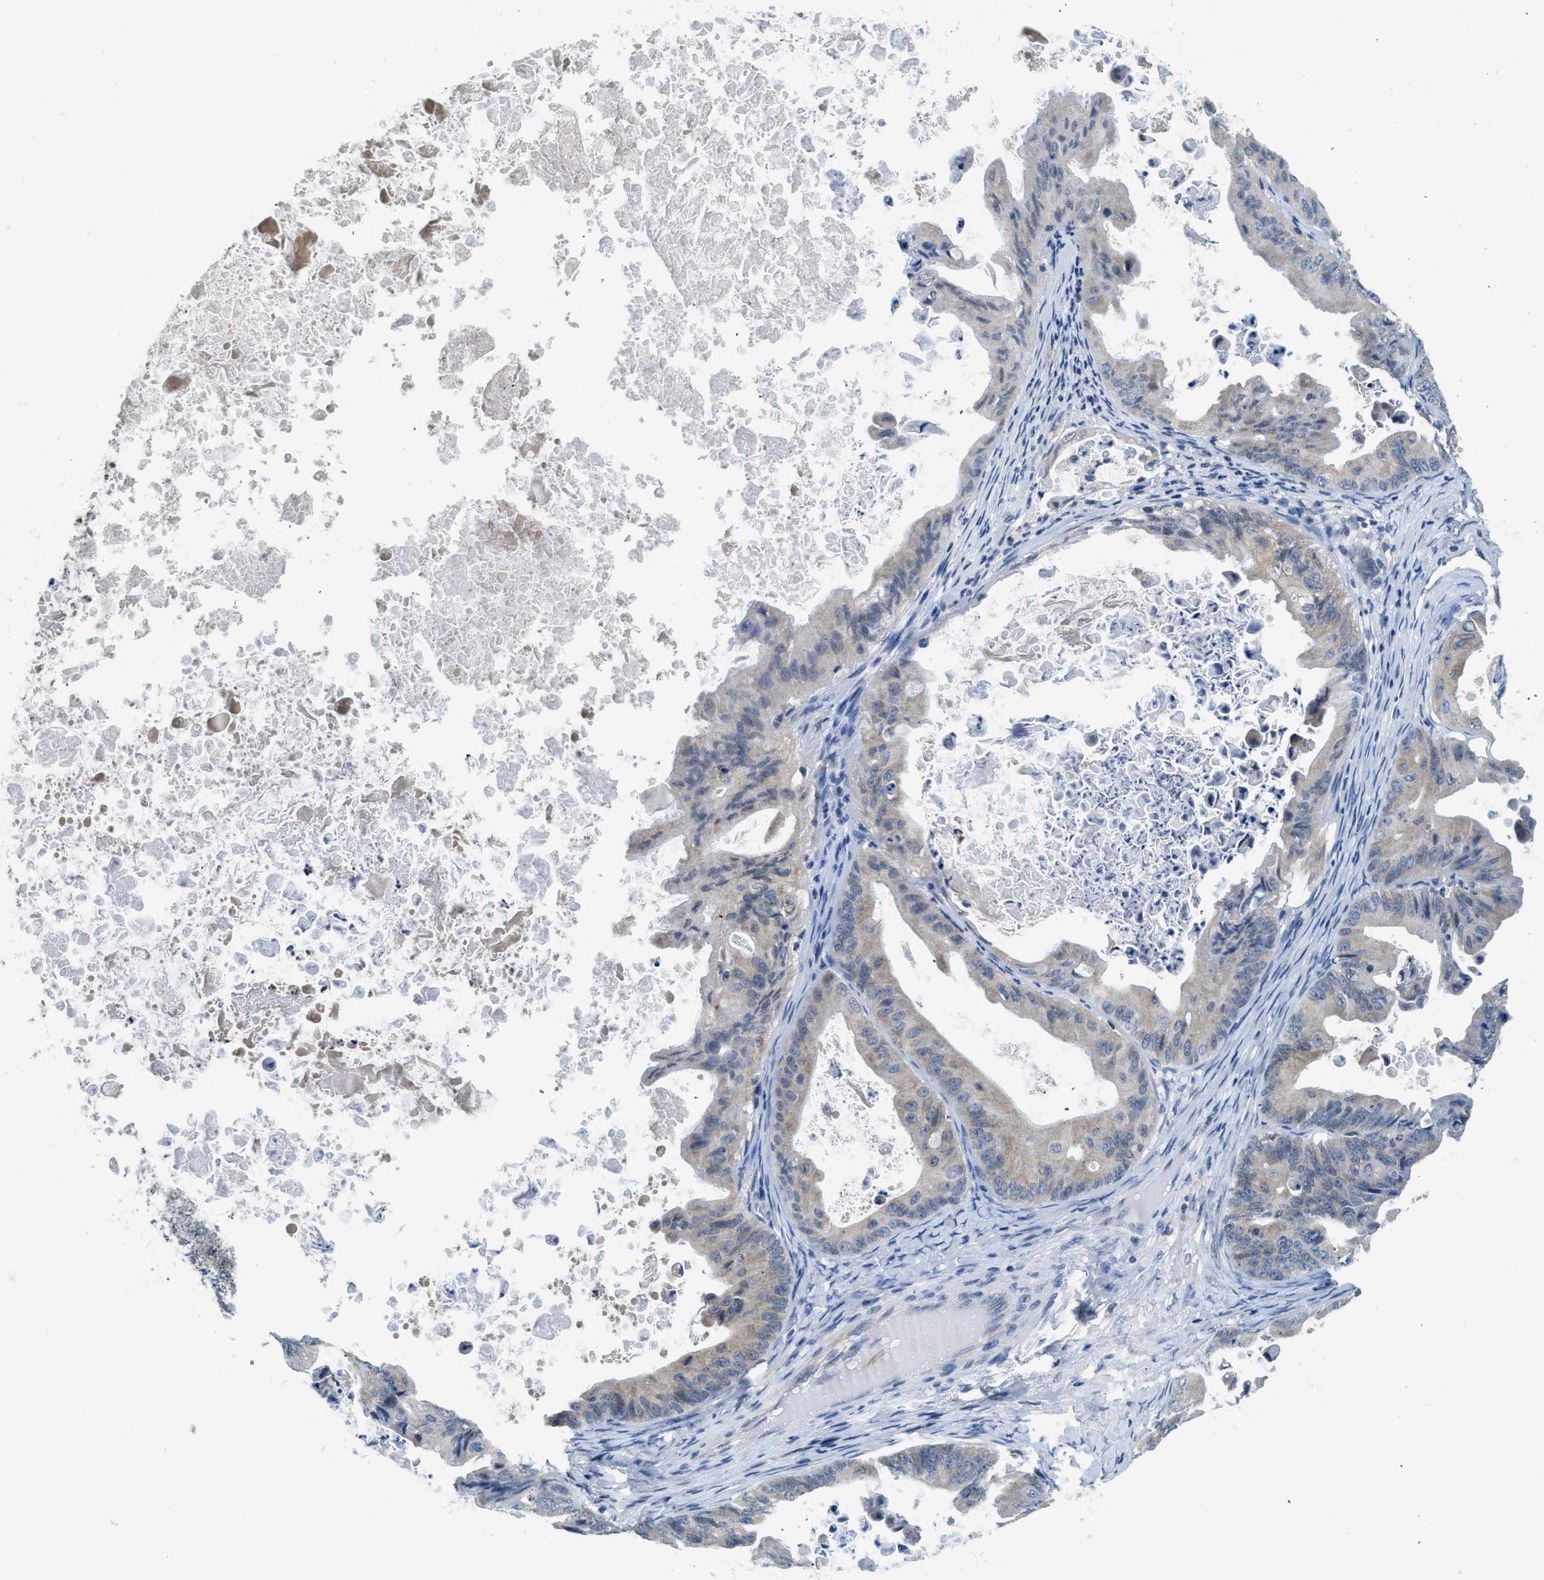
{"staining": {"intensity": "weak", "quantity": ">75%", "location": "cytoplasmic/membranous"}, "tissue": "ovarian cancer", "cell_type": "Tumor cells", "image_type": "cancer", "snomed": [{"axis": "morphology", "description": "Cystadenocarcinoma, mucinous, NOS"}, {"axis": "topography", "description": "Ovary"}], "caption": "A high-resolution image shows IHC staining of ovarian cancer (mucinous cystadenocarcinoma), which shows weak cytoplasmic/membranous expression in approximately >75% of tumor cells. The protein is stained brown, and the nuclei are stained in blue (DAB (3,3'-diaminobenzidine) IHC with brightfield microscopy, high magnification).", "gene": "BCAP31", "patient": {"sex": "female", "age": 37}}